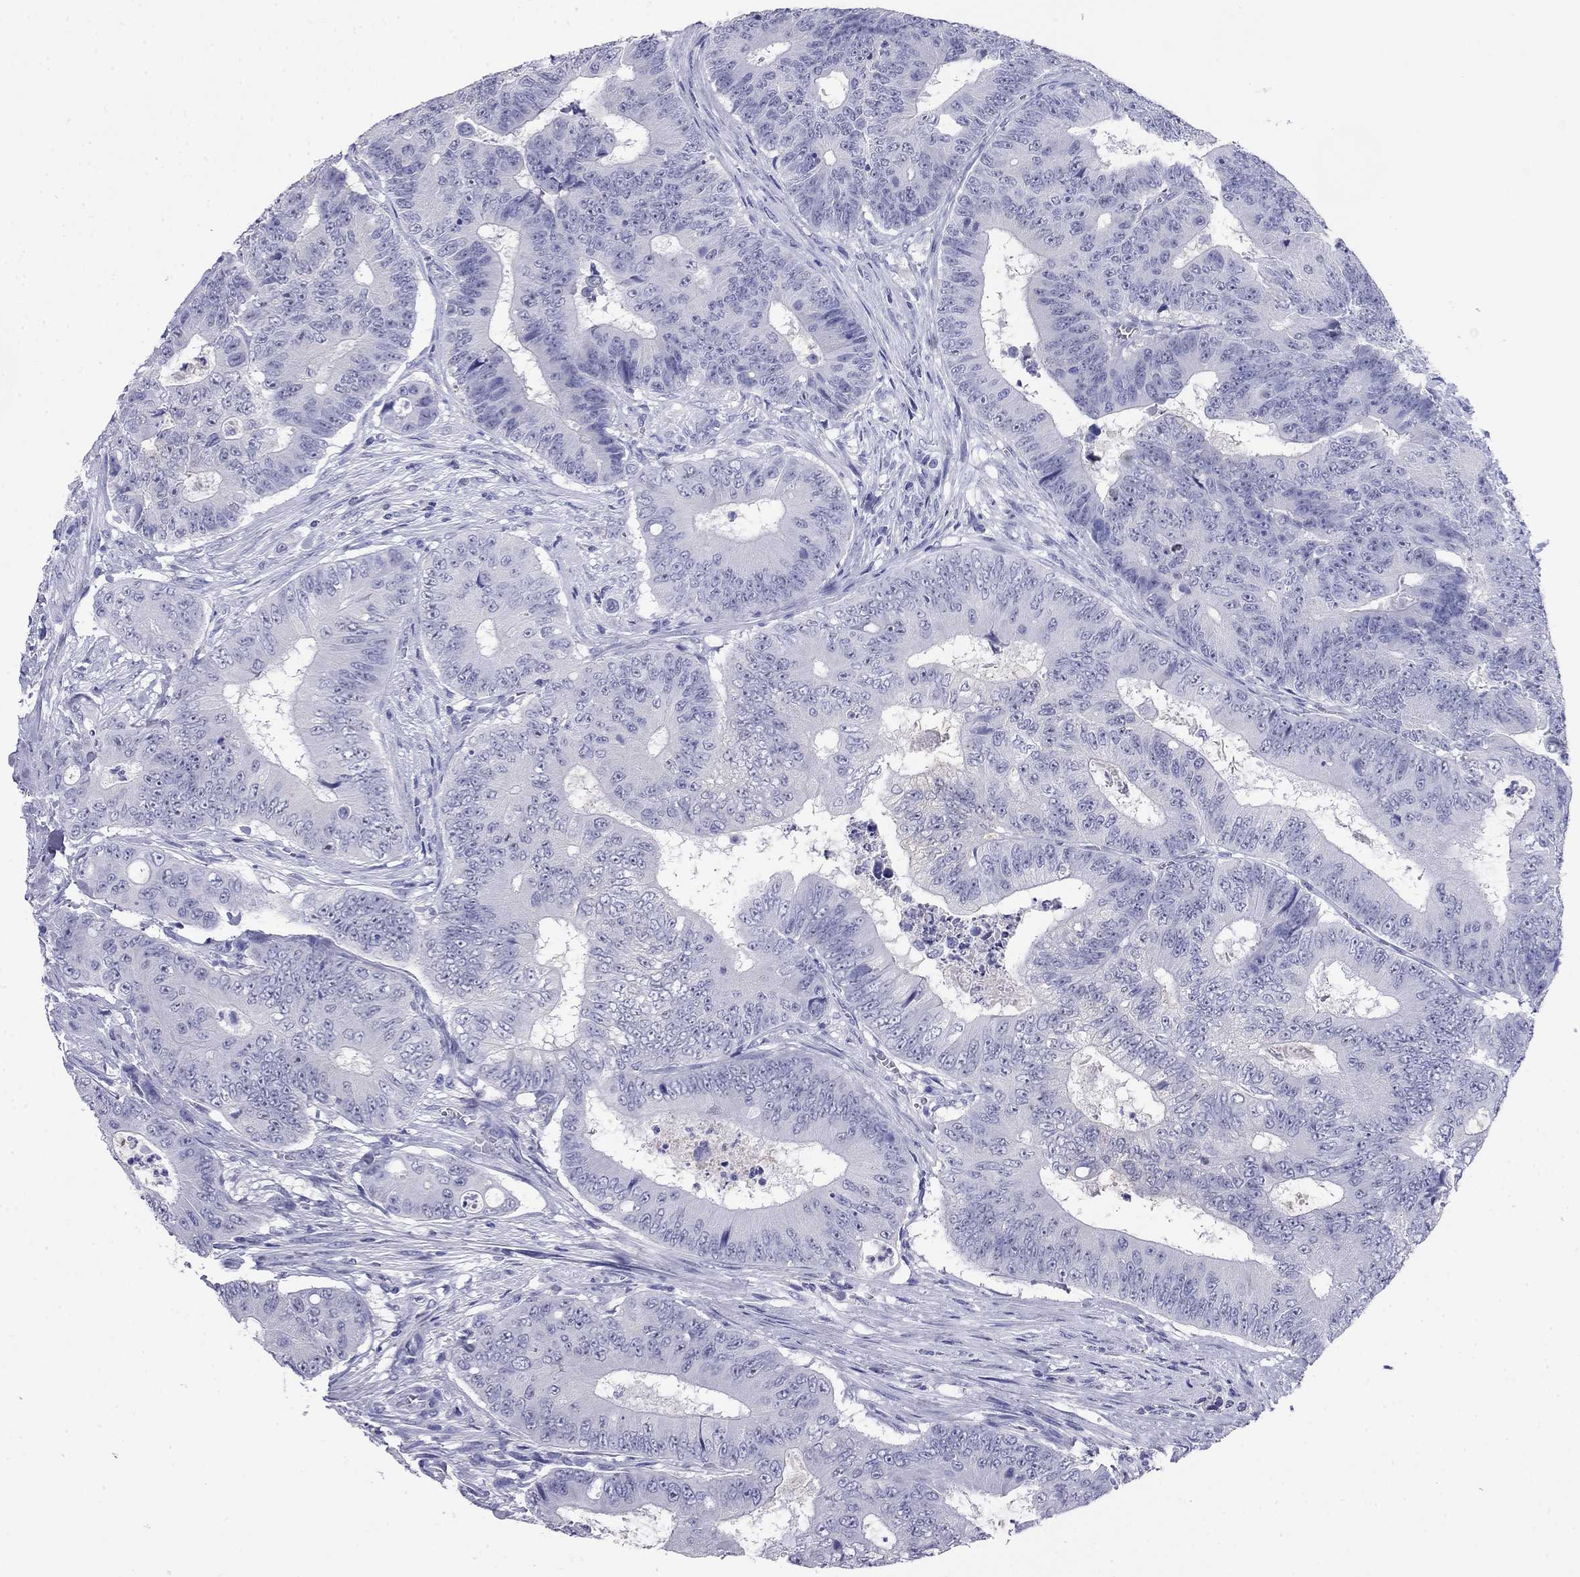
{"staining": {"intensity": "negative", "quantity": "none", "location": "none"}, "tissue": "colorectal cancer", "cell_type": "Tumor cells", "image_type": "cancer", "snomed": [{"axis": "morphology", "description": "Adenocarcinoma, NOS"}, {"axis": "topography", "description": "Colon"}], "caption": "DAB (3,3'-diaminobenzidine) immunohistochemical staining of human colorectal cancer reveals no significant expression in tumor cells. (Immunohistochemistry, brightfield microscopy, high magnification).", "gene": "ODF4", "patient": {"sex": "female", "age": 48}}